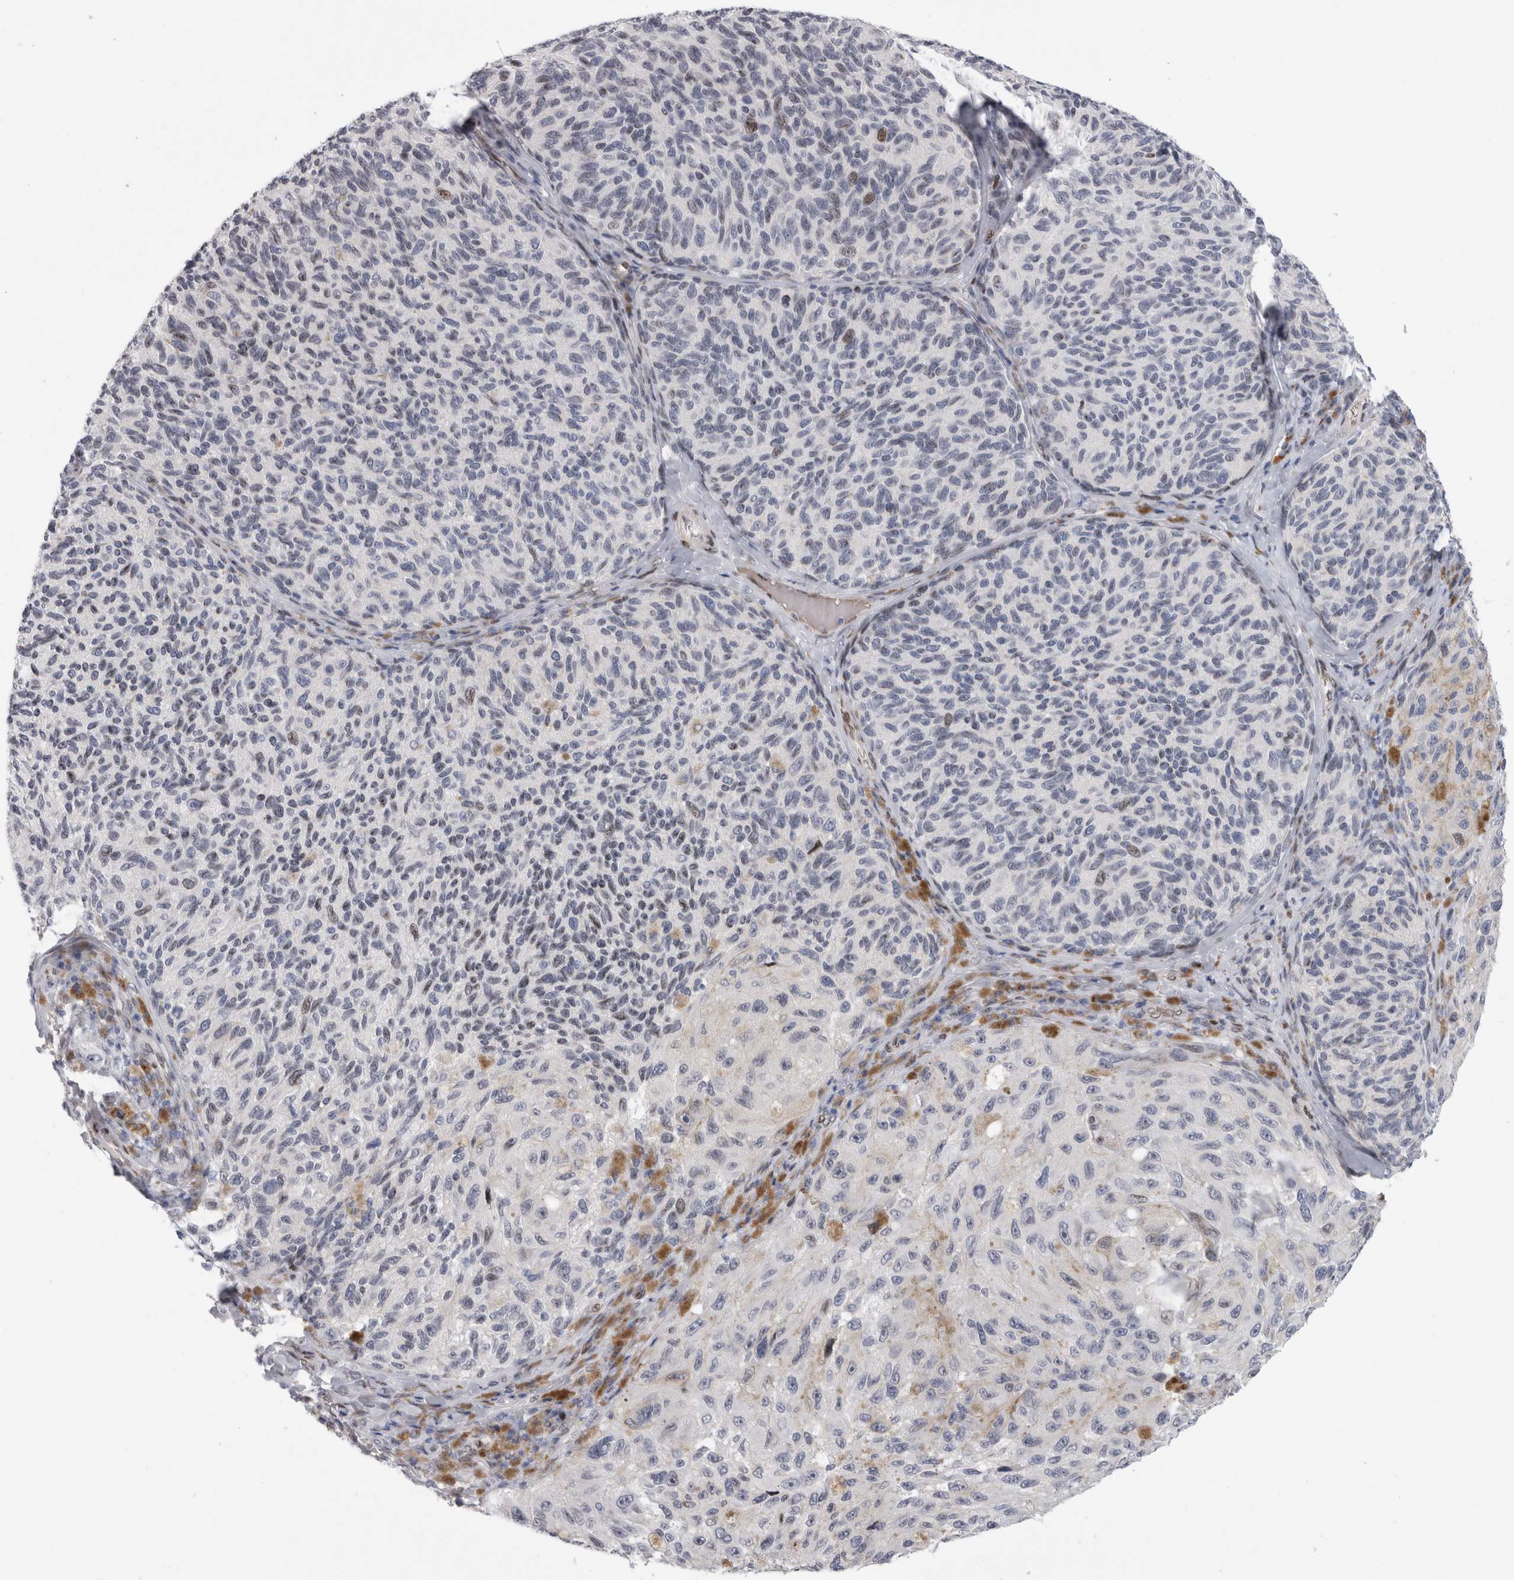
{"staining": {"intensity": "weak", "quantity": "<25%", "location": "nuclear"}, "tissue": "melanoma", "cell_type": "Tumor cells", "image_type": "cancer", "snomed": [{"axis": "morphology", "description": "Malignant melanoma, NOS"}, {"axis": "topography", "description": "Skin"}], "caption": "DAB (3,3'-diaminobenzidine) immunohistochemical staining of melanoma demonstrates no significant expression in tumor cells. (Brightfield microscopy of DAB immunohistochemistry (IHC) at high magnification).", "gene": "DMTN", "patient": {"sex": "female", "age": 73}}